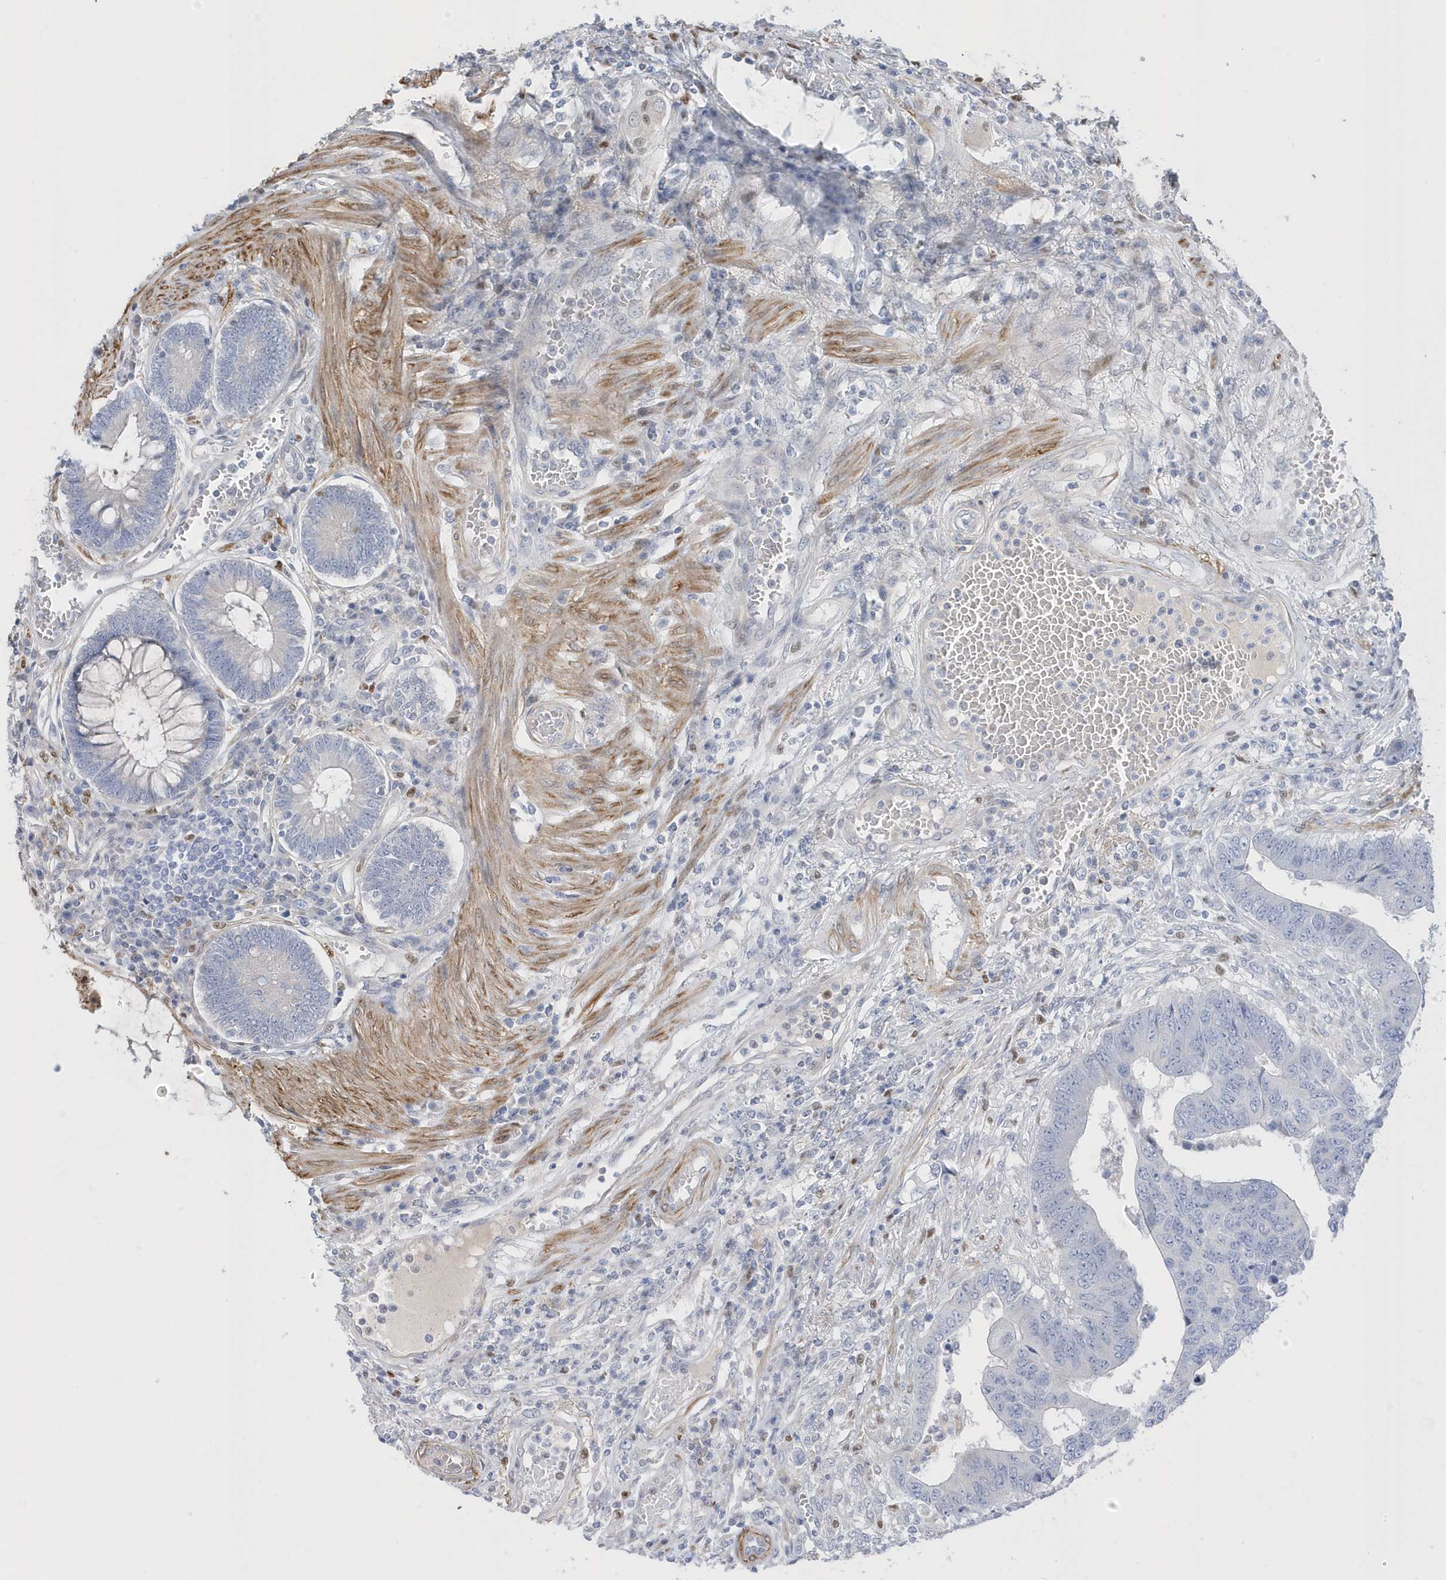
{"staining": {"intensity": "negative", "quantity": "none", "location": "none"}, "tissue": "colorectal cancer", "cell_type": "Tumor cells", "image_type": "cancer", "snomed": [{"axis": "morphology", "description": "Adenocarcinoma, NOS"}, {"axis": "topography", "description": "Rectum"}], "caption": "An image of adenocarcinoma (colorectal) stained for a protein shows no brown staining in tumor cells. (DAB immunohistochemistry, high magnification).", "gene": "GTPBP6", "patient": {"sex": "male", "age": 84}}